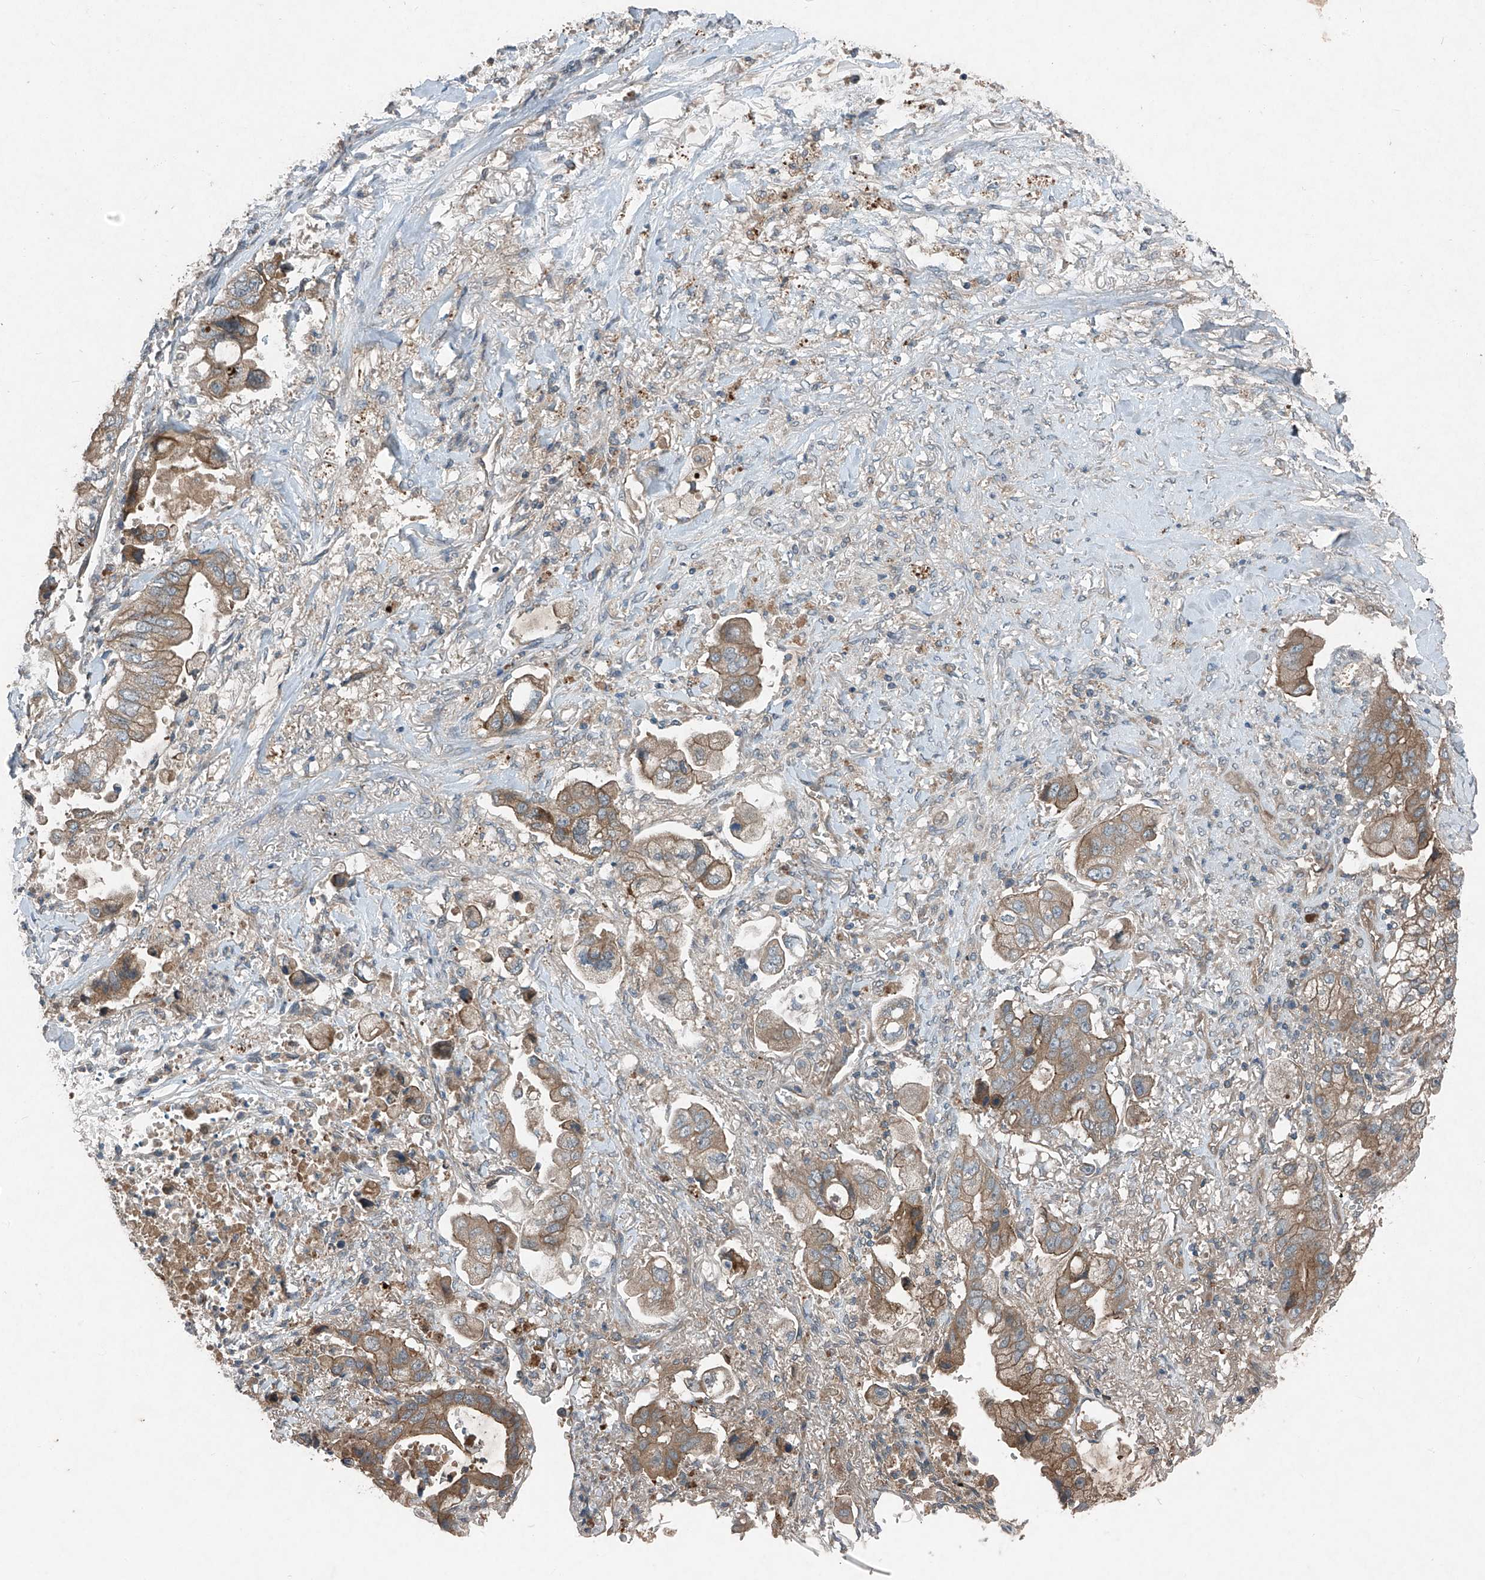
{"staining": {"intensity": "moderate", "quantity": ">75%", "location": "cytoplasmic/membranous"}, "tissue": "stomach cancer", "cell_type": "Tumor cells", "image_type": "cancer", "snomed": [{"axis": "morphology", "description": "Adenocarcinoma, NOS"}, {"axis": "topography", "description": "Stomach"}], "caption": "Immunohistochemistry (DAB) staining of human stomach cancer reveals moderate cytoplasmic/membranous protein expression in approximately >75% of tumor cells. (brown staining indicates protein expression, while blue staining denotes nuclei).", "gene": "FOXRED2", "patient": {"sex": "male", "age": 62}}